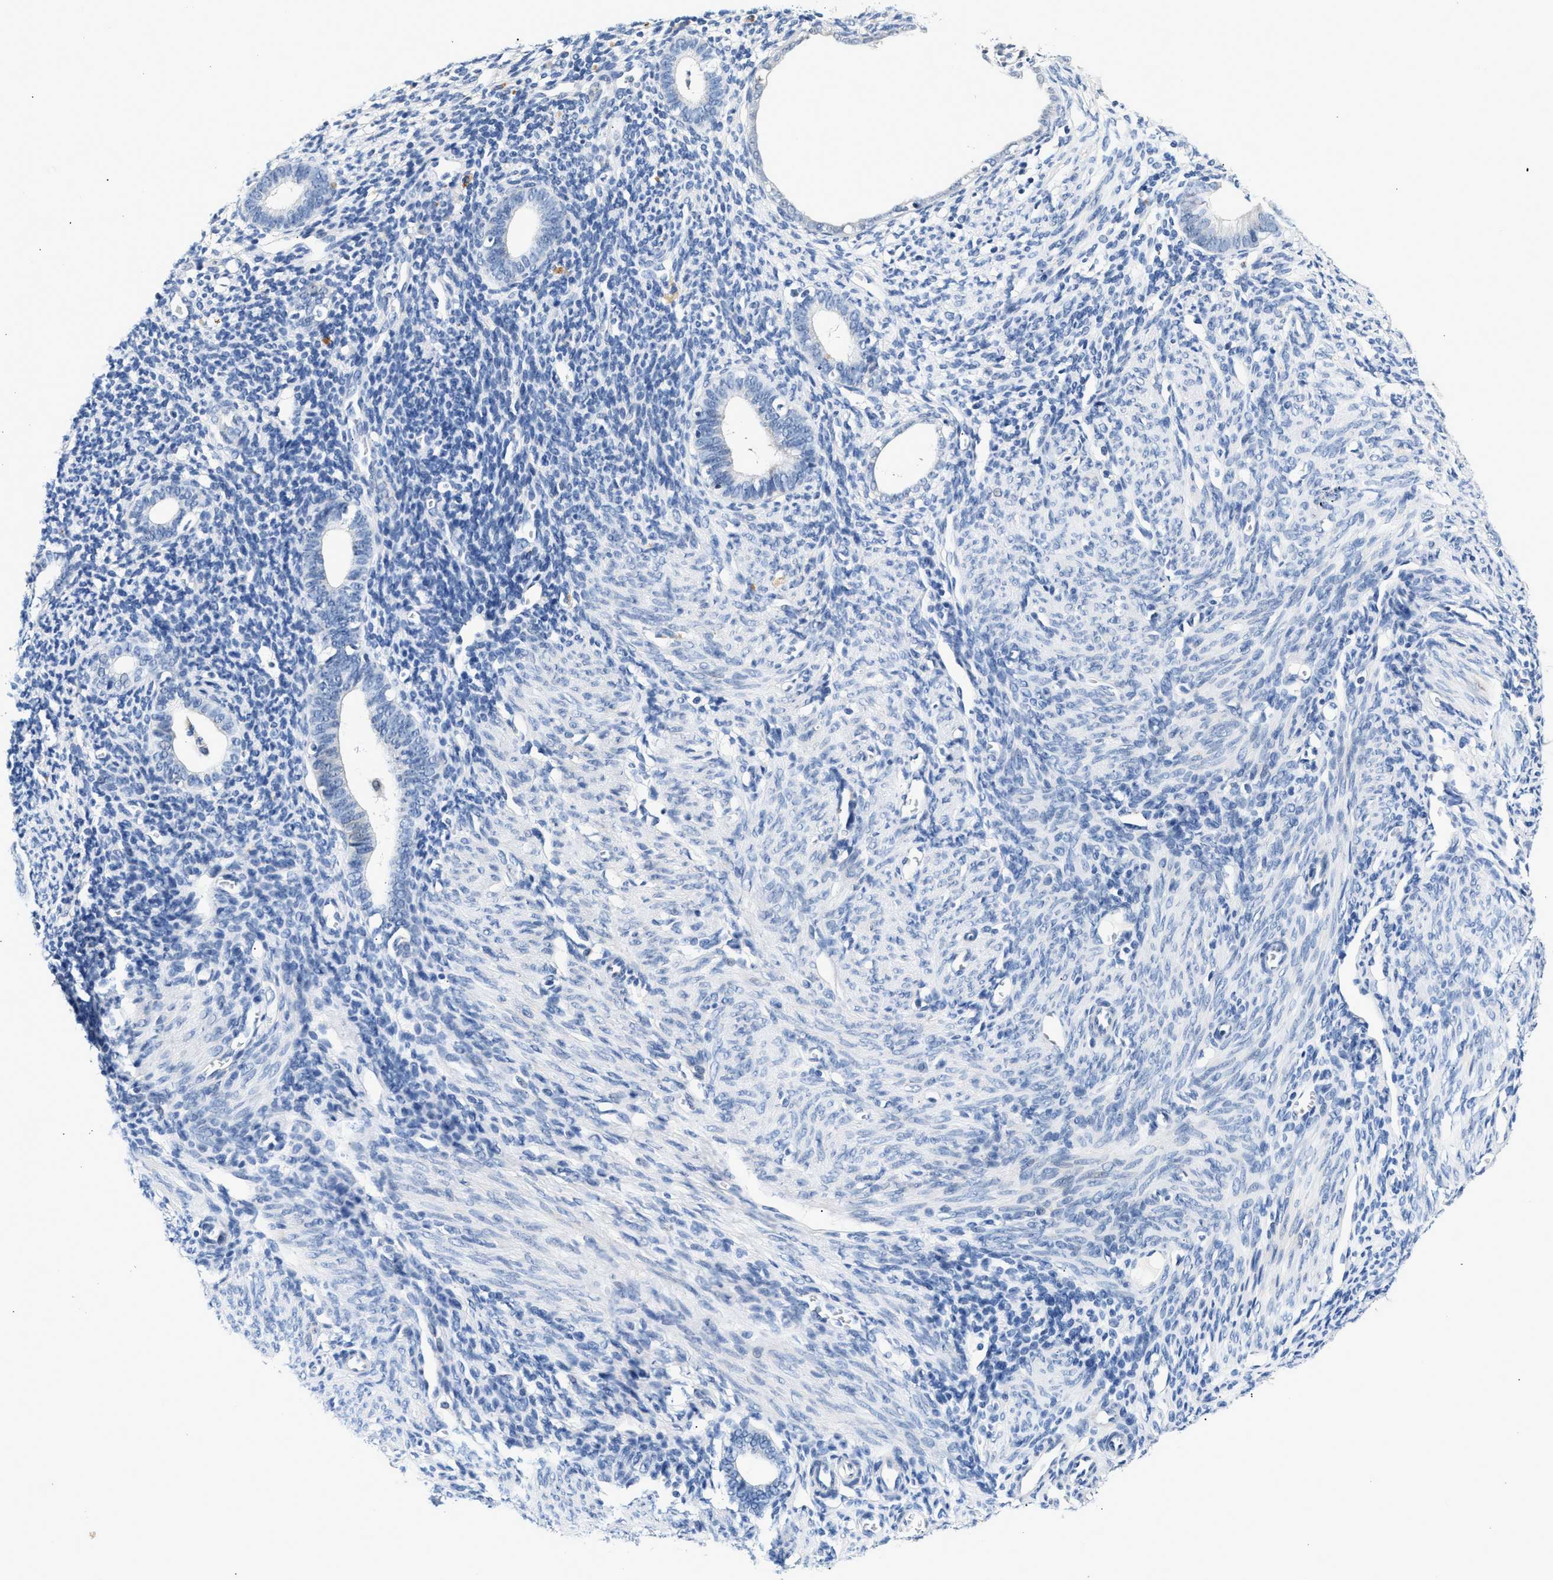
{"staining": {"intensity": "negative", "quantity": "none", "location": "none"}, "tissue": "endometrium", "cell_type": "Cells in endometrial stroma", "image_type": "normal", "snomed": [{"axis": "morphology", "description": "Normal tissue, NOS"}, {"axis": "morphology", "description": "Adenocarcinoma, NOS"}, {"axis": "topography", "description": "Endometrium"}], "caption": "The image shows no staining of cells in endometrial stroma in benign endometrium. Nuclei are stained in blue.", "gene": "MED22", "patient": {"sex": "female", "age": 57}}